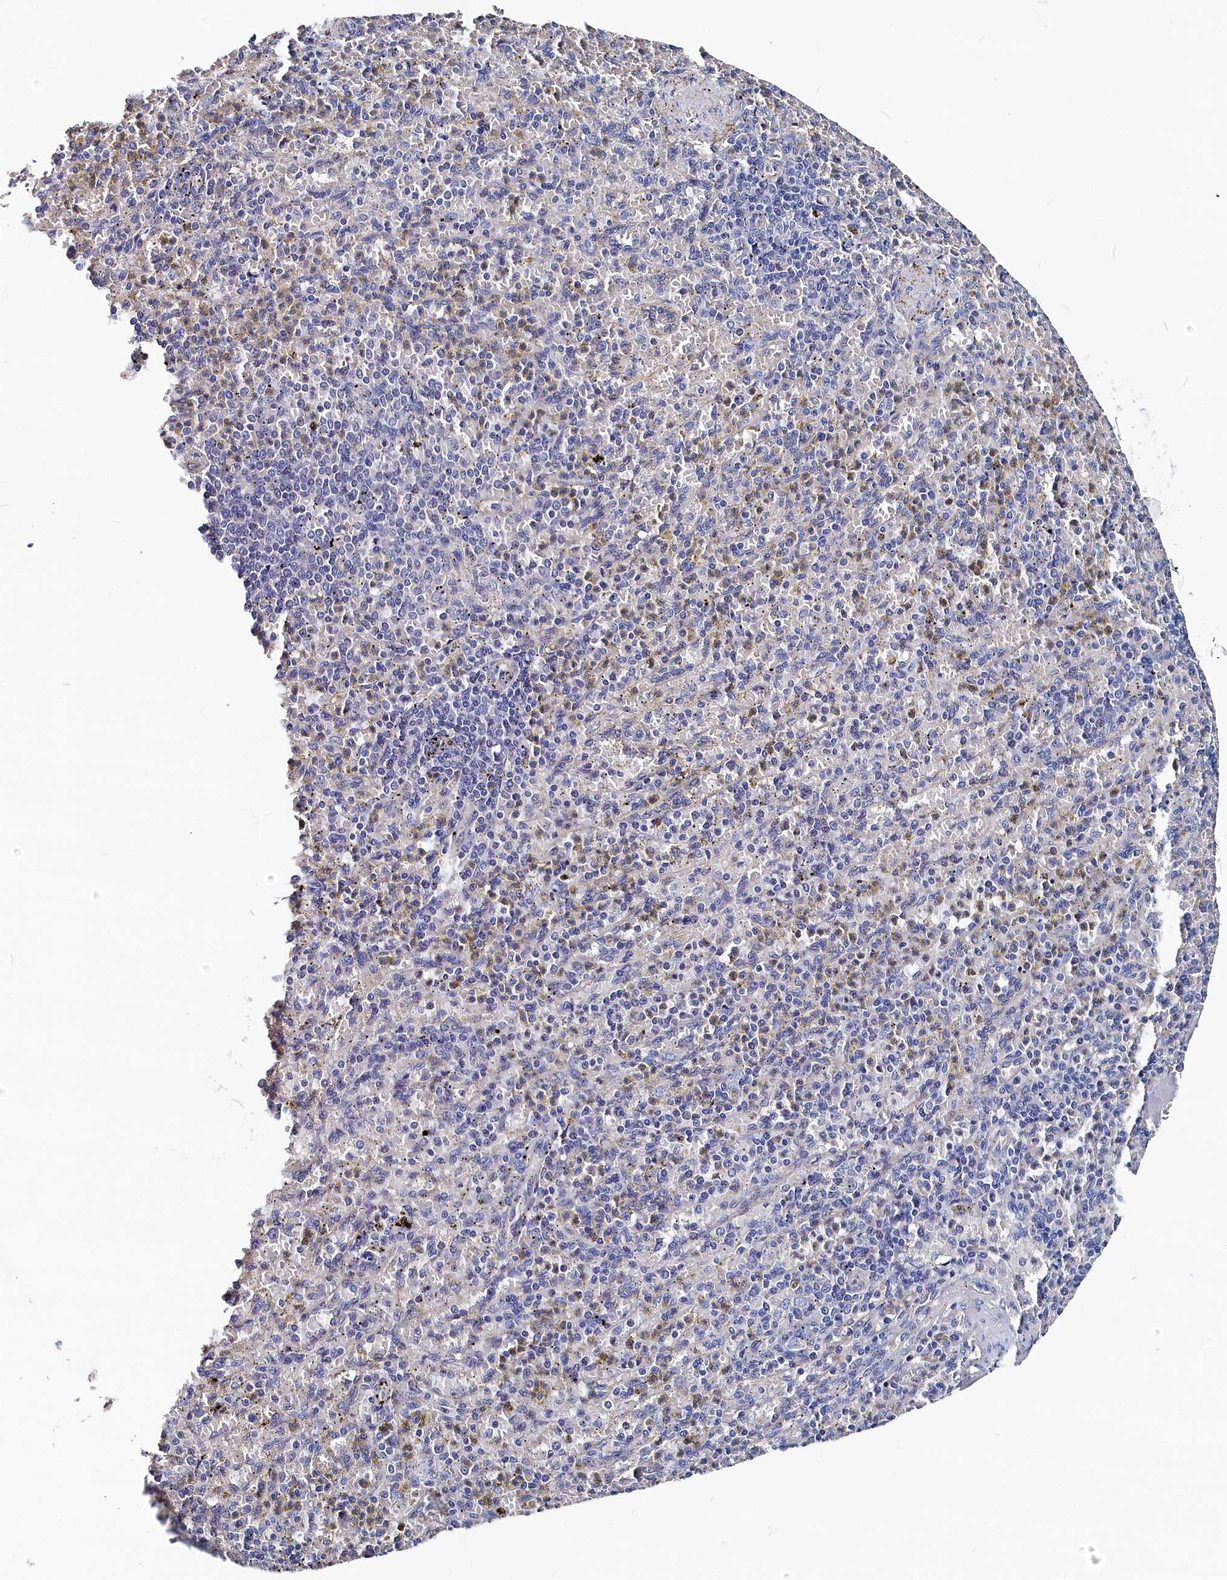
{"staining": {"intensity": "negative", "quantity": "none", "location": "none"}, "tissue": "spleen", "cell_type": "Cells in red pulp", "image_type": "normal", "snomed": [{"axis": "morphology", "description": "Normal tissue, NOS"}, {"axis": "topography", "description": "Spleen"}], "caption": "A histopathology image of spleen stained for a protein displays no brown staining in cells in red pulp. The staining is performed using DAB brown chromogen with nuclei counter-stained in using hematoxylin.", "gene": "BHMT", "patient": {"sex": "female", "age": 74}}